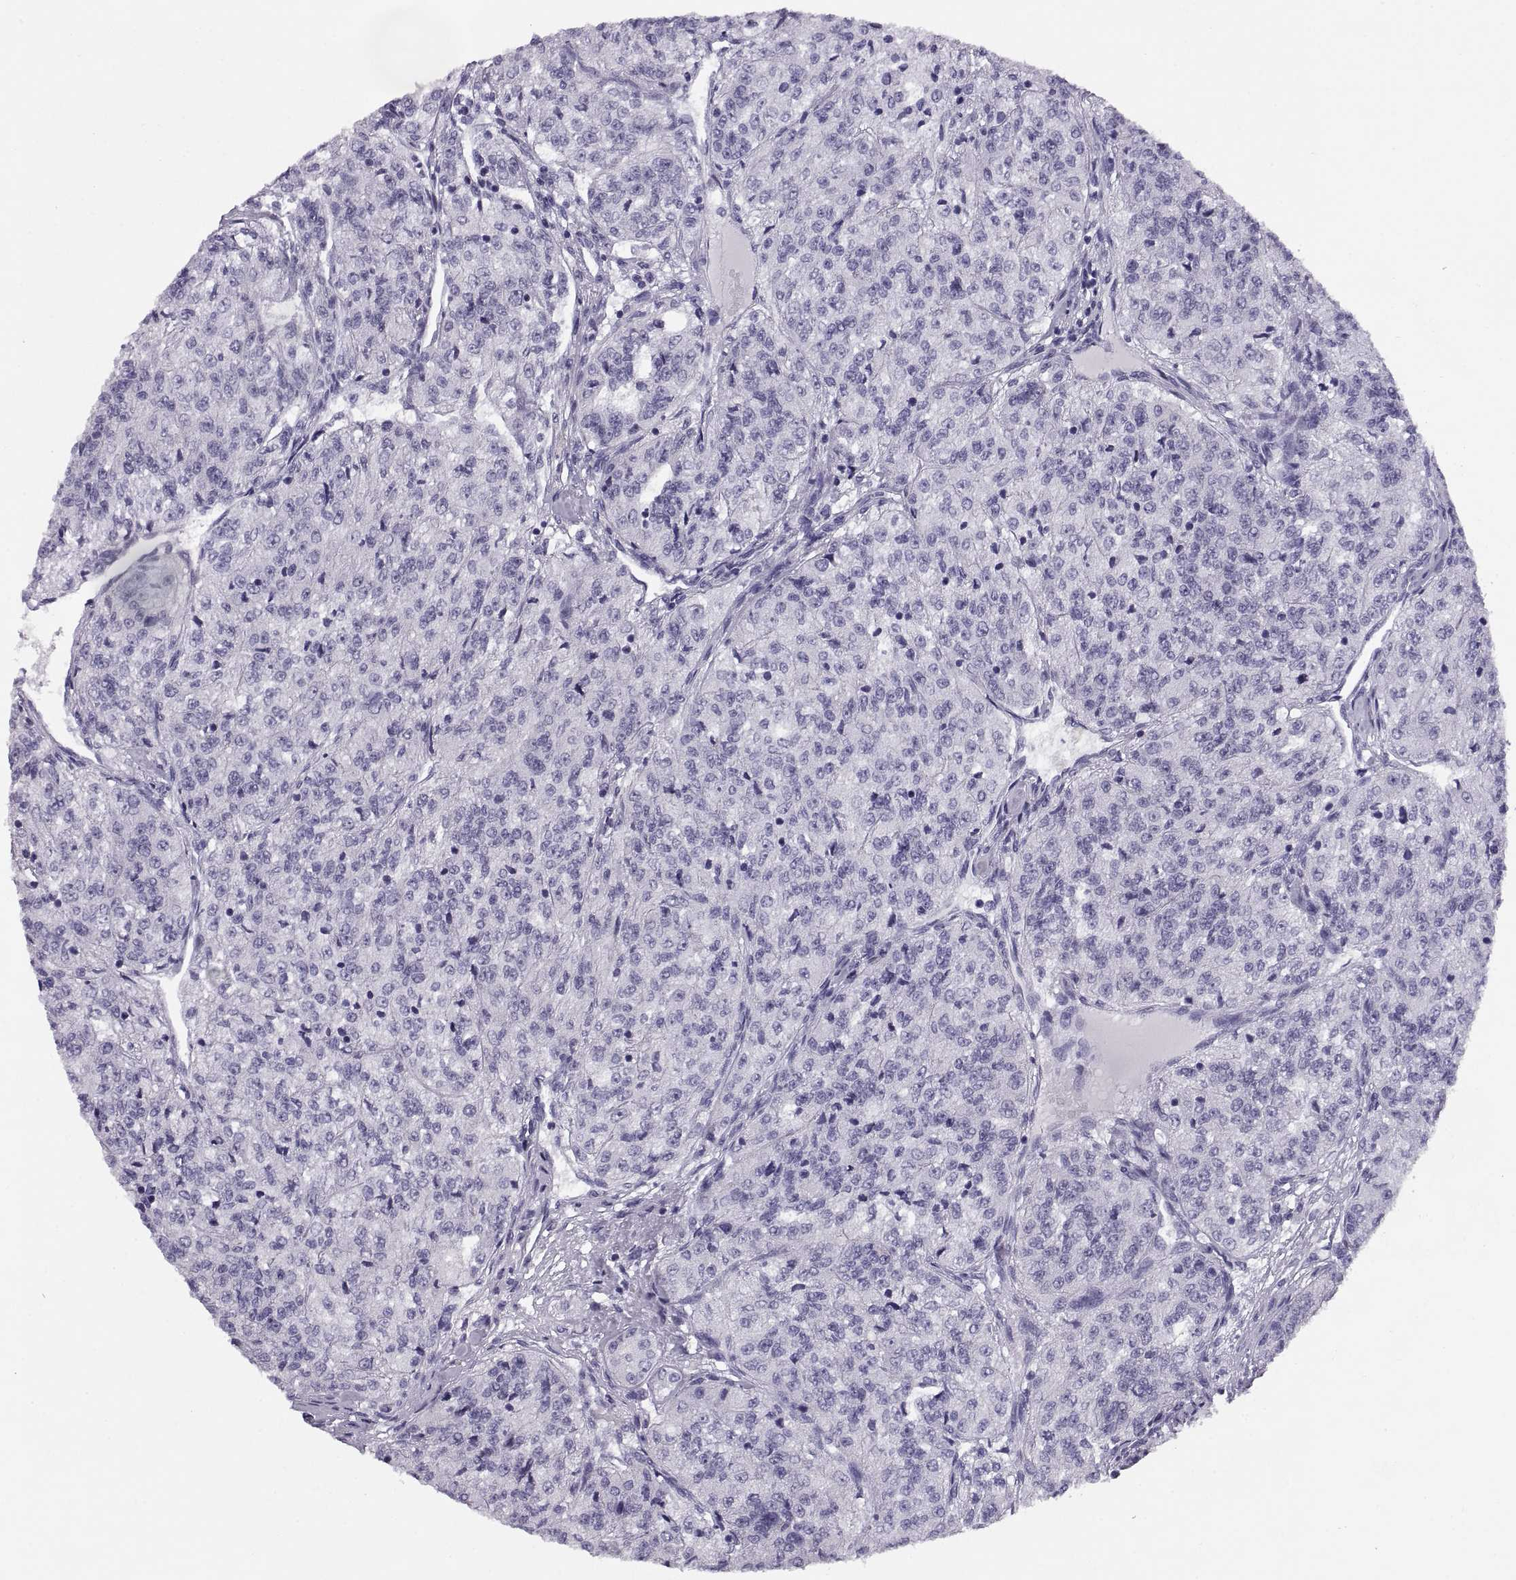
{"staining": {"intensity": "negative", "quantity": "none", "location": "none"}, "tissue": "renal cancer", "cell_type": "Tumor cells", "image_type": "cancer", "snomed": [{"axis": "morphology", "description": "Adenocarcinoma, NOS"}, {"axis": "topography", "description": "Kidney"}], "caption": "IHC of human adenocarcinoma (renal) shows no expression in tumor cells.", "gene": "PAX2", "patient": {"sex": "female", "age": 63}}